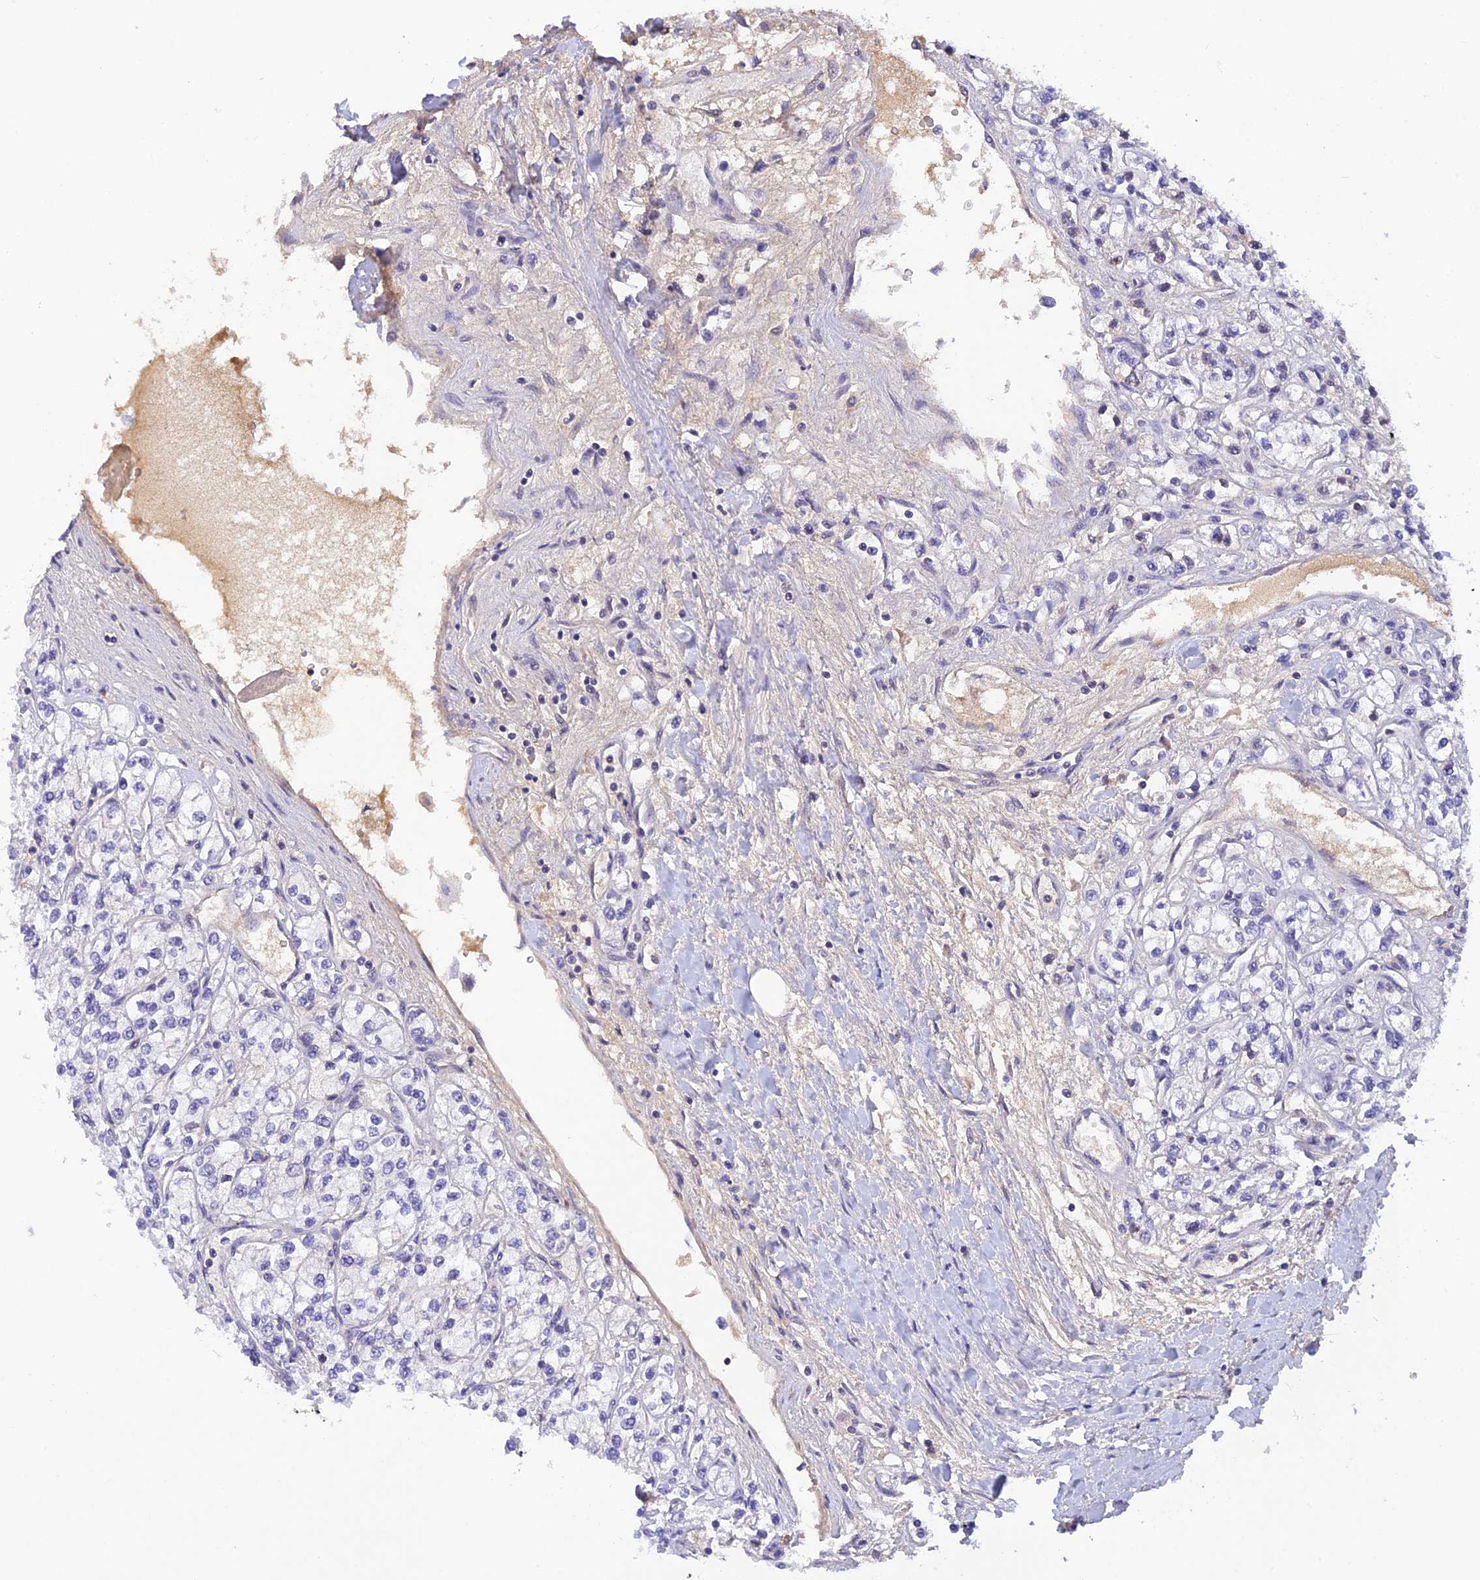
{"staining": {"intensity": "negative", "quantity": "none", "location": "none"}, "tissue": "renal cancer", "cell_type": "Tumor cells", "image_type": "cancer", "snomed": [{"axis": "morphology", "description": "Adenocarcinoma, NOS"}, {"axis": "topography", "description": "Kidney"}], "caption": "Immunohistochemistry histopathology image of renal cancer stained for a protein (brown), which reveals no positivity in tumor cells.", "gene": "THAP11", "patient": {"sex": "male", "age": 80}}